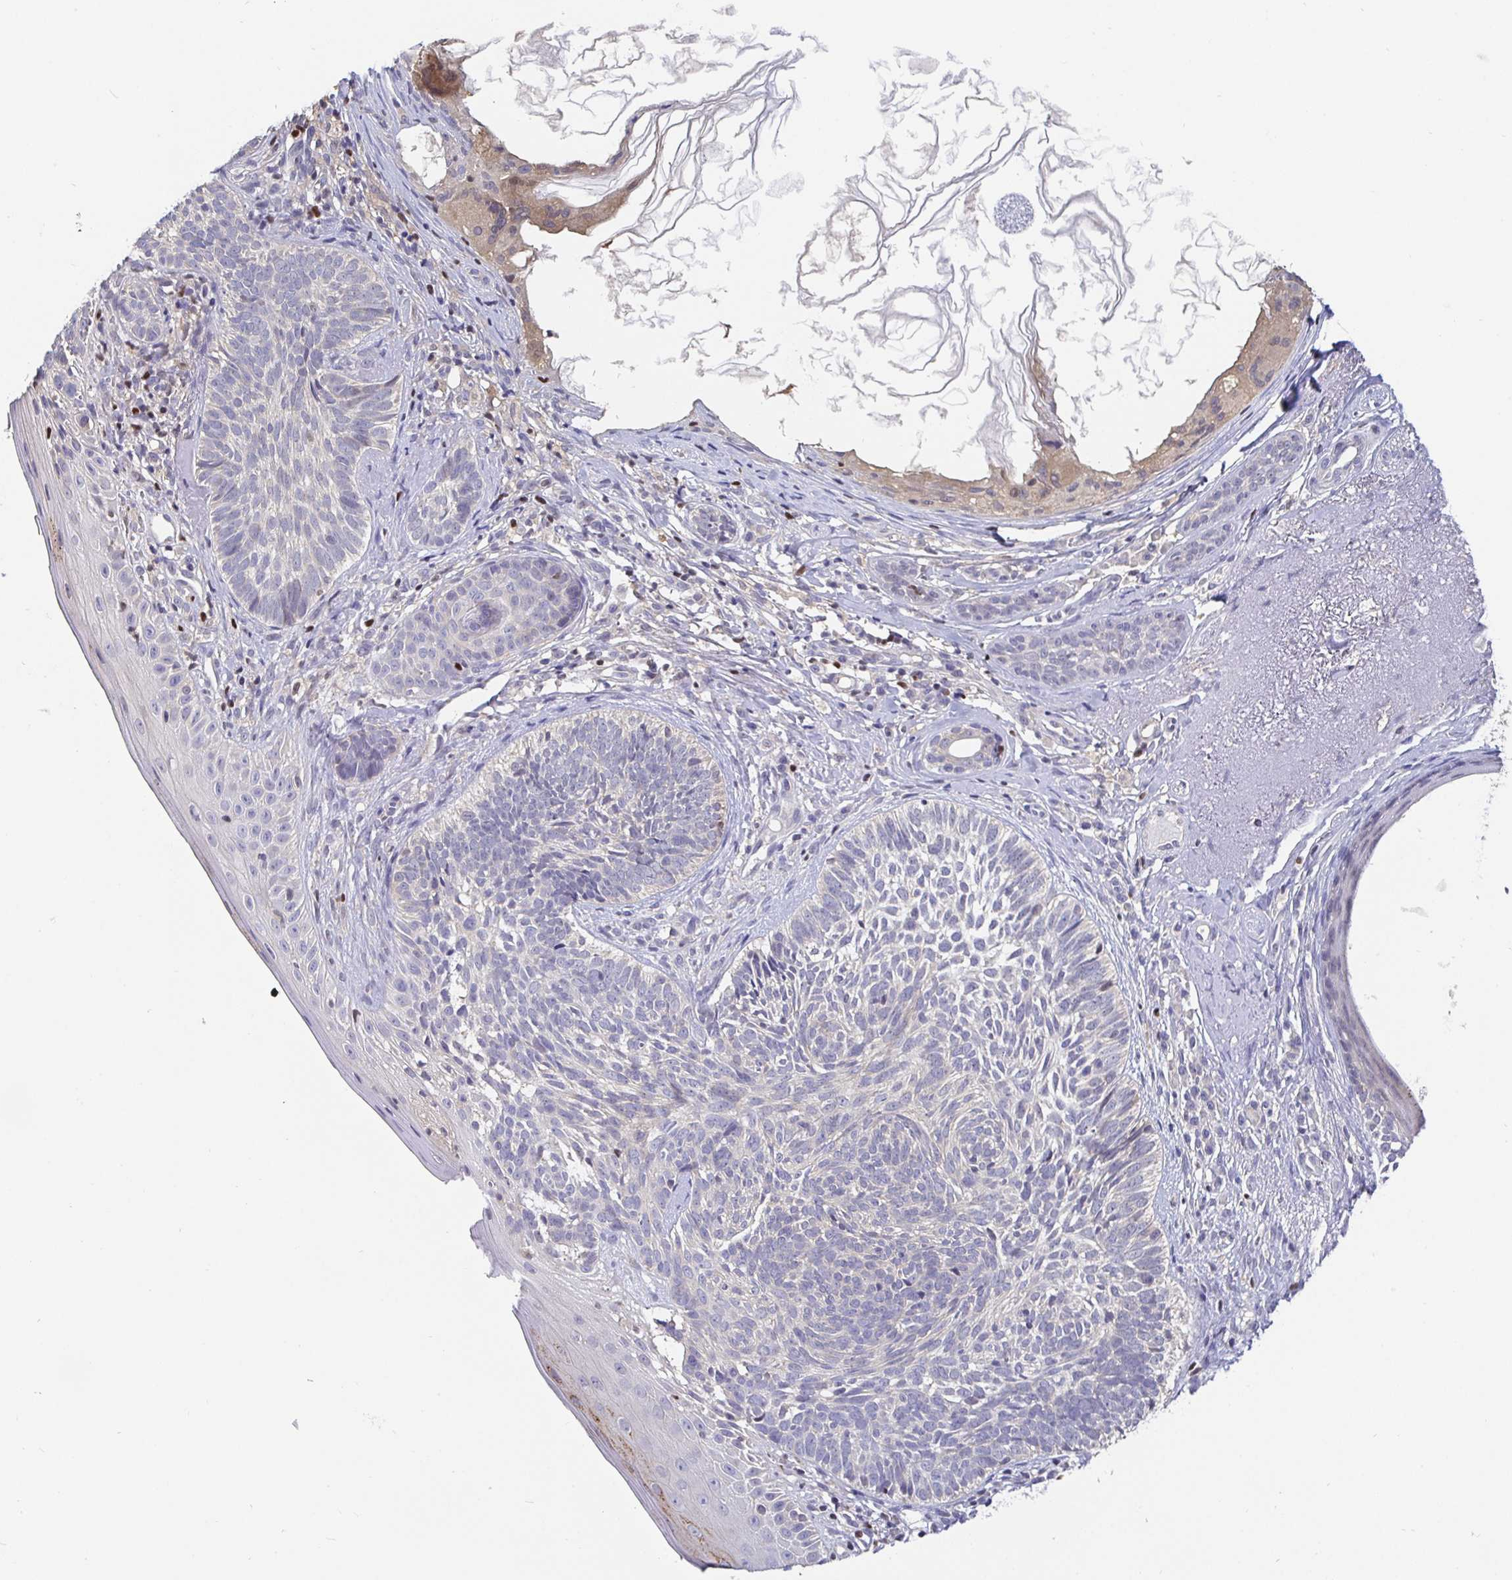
{"staining": {"intensity": "negative", "quantity": "none", "location": "none"}, "tissue": "skin cancer", "cell_type": "Tumor cells", "image_type": "cancer", "snomed": [{"axis": "morphology", "description": "Basal cell carcinoma"}, {"axis": "topography", "description": "Skin"}], "caption": "DAB (3,3'-diaminobenzidine) immunohistochemical staining of skin cancer (basal cell carcinoma) shows no significant staining in tumor cells.", "gene": "SATB1", "patient": {"sex": "female", "age": 74}}